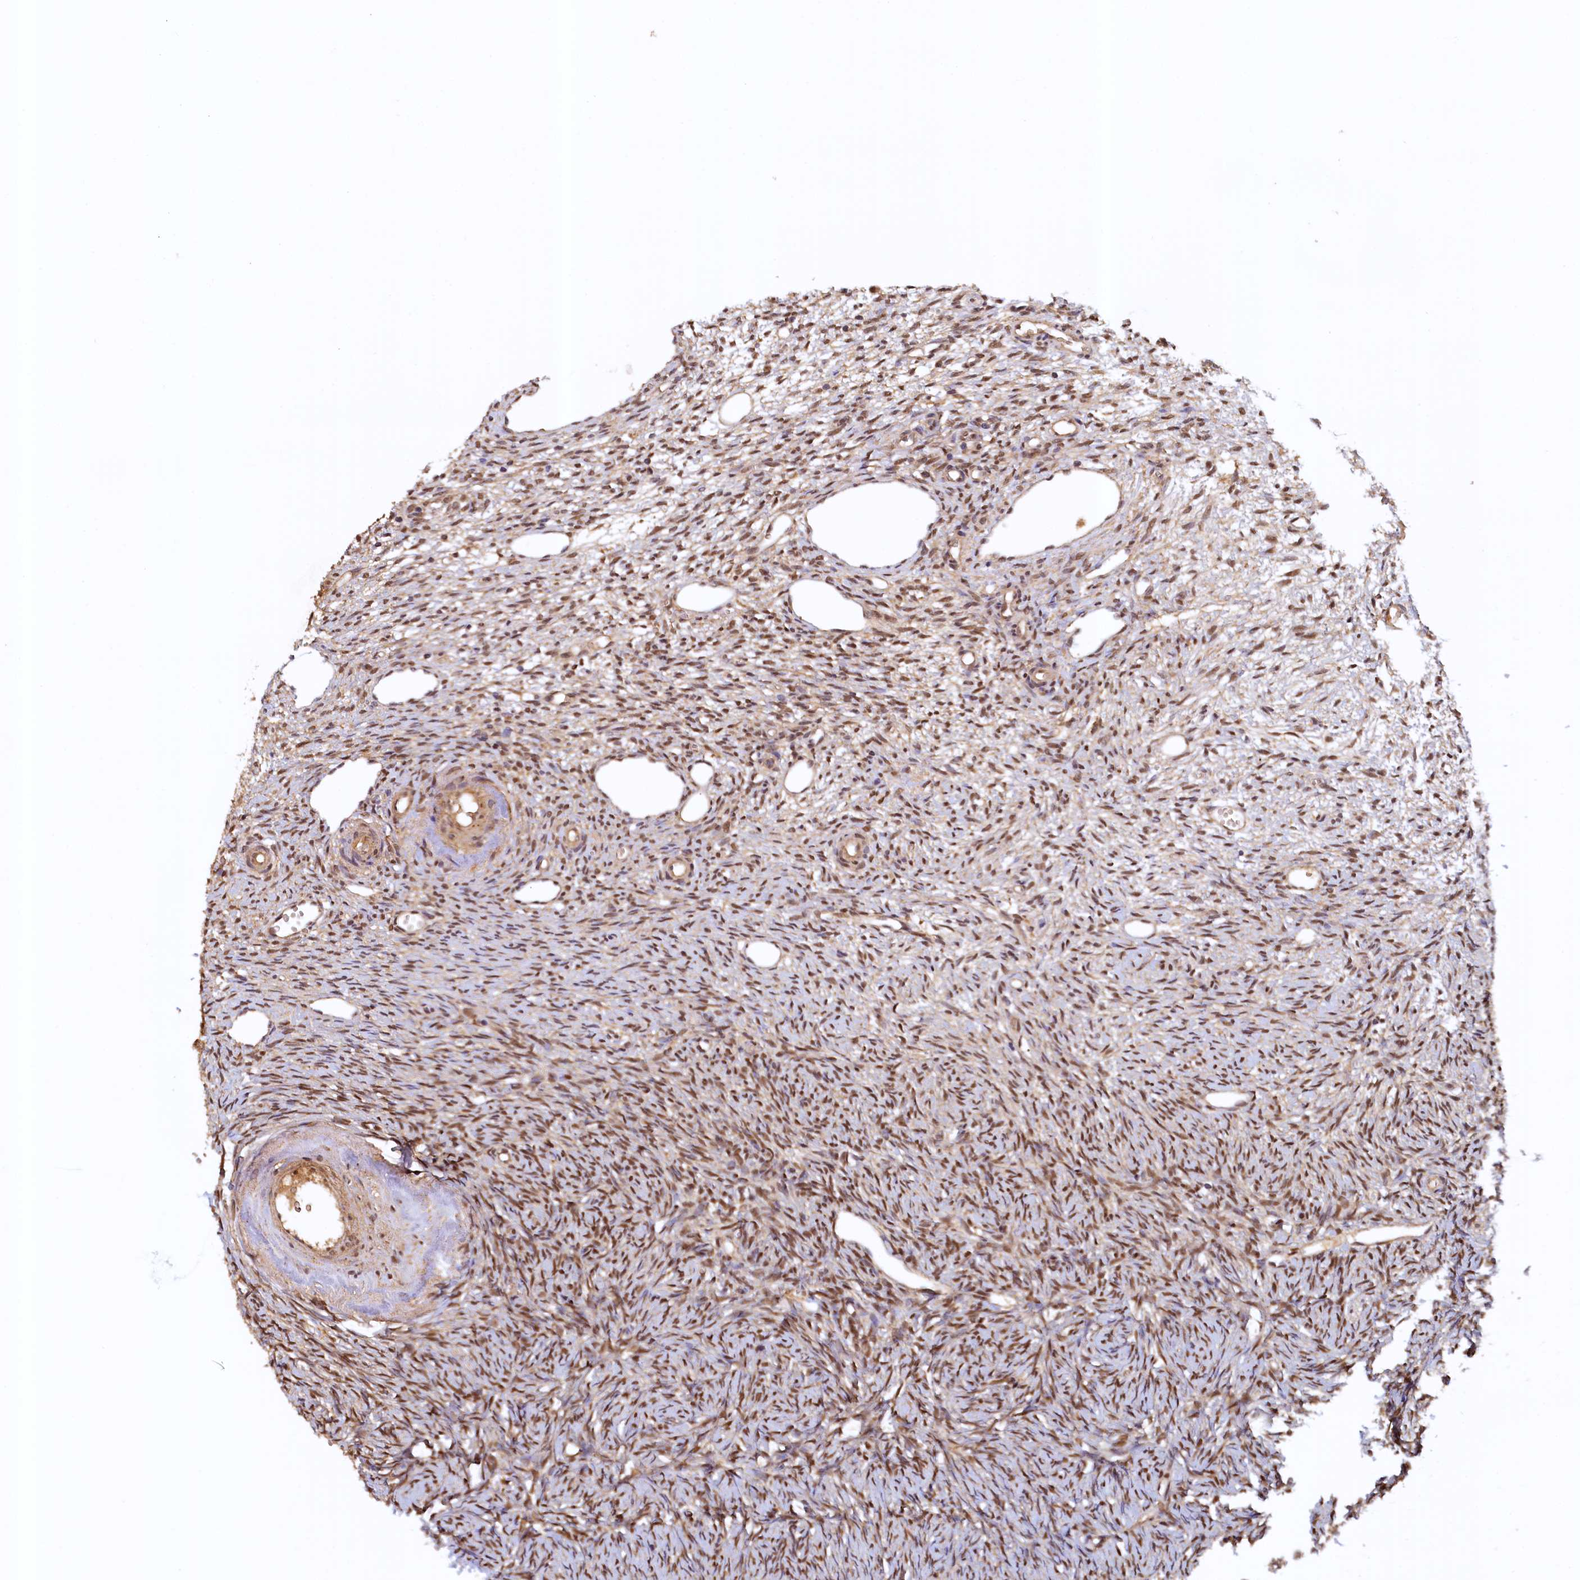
{"staining": {"intensity": "moderate", "quantity": ">75%", "location": "nuclear"}, "tissue": "ovary", "cell_type": "Ovarian stroma cells", "image_type": "normal", "snomed": [{"axis": "morphology", "description": "Normal tissue, NOS"}, {"axis": "topography", "description": "Ovary"}], "caption": "Ovary stained for a protein displays moderate nuclear positivity in ovarian stroma cells. (IHC, brightfield microscopy, high magnification).", "gene": "UBL7", "patient": {"sex": "female", "age": 51}}